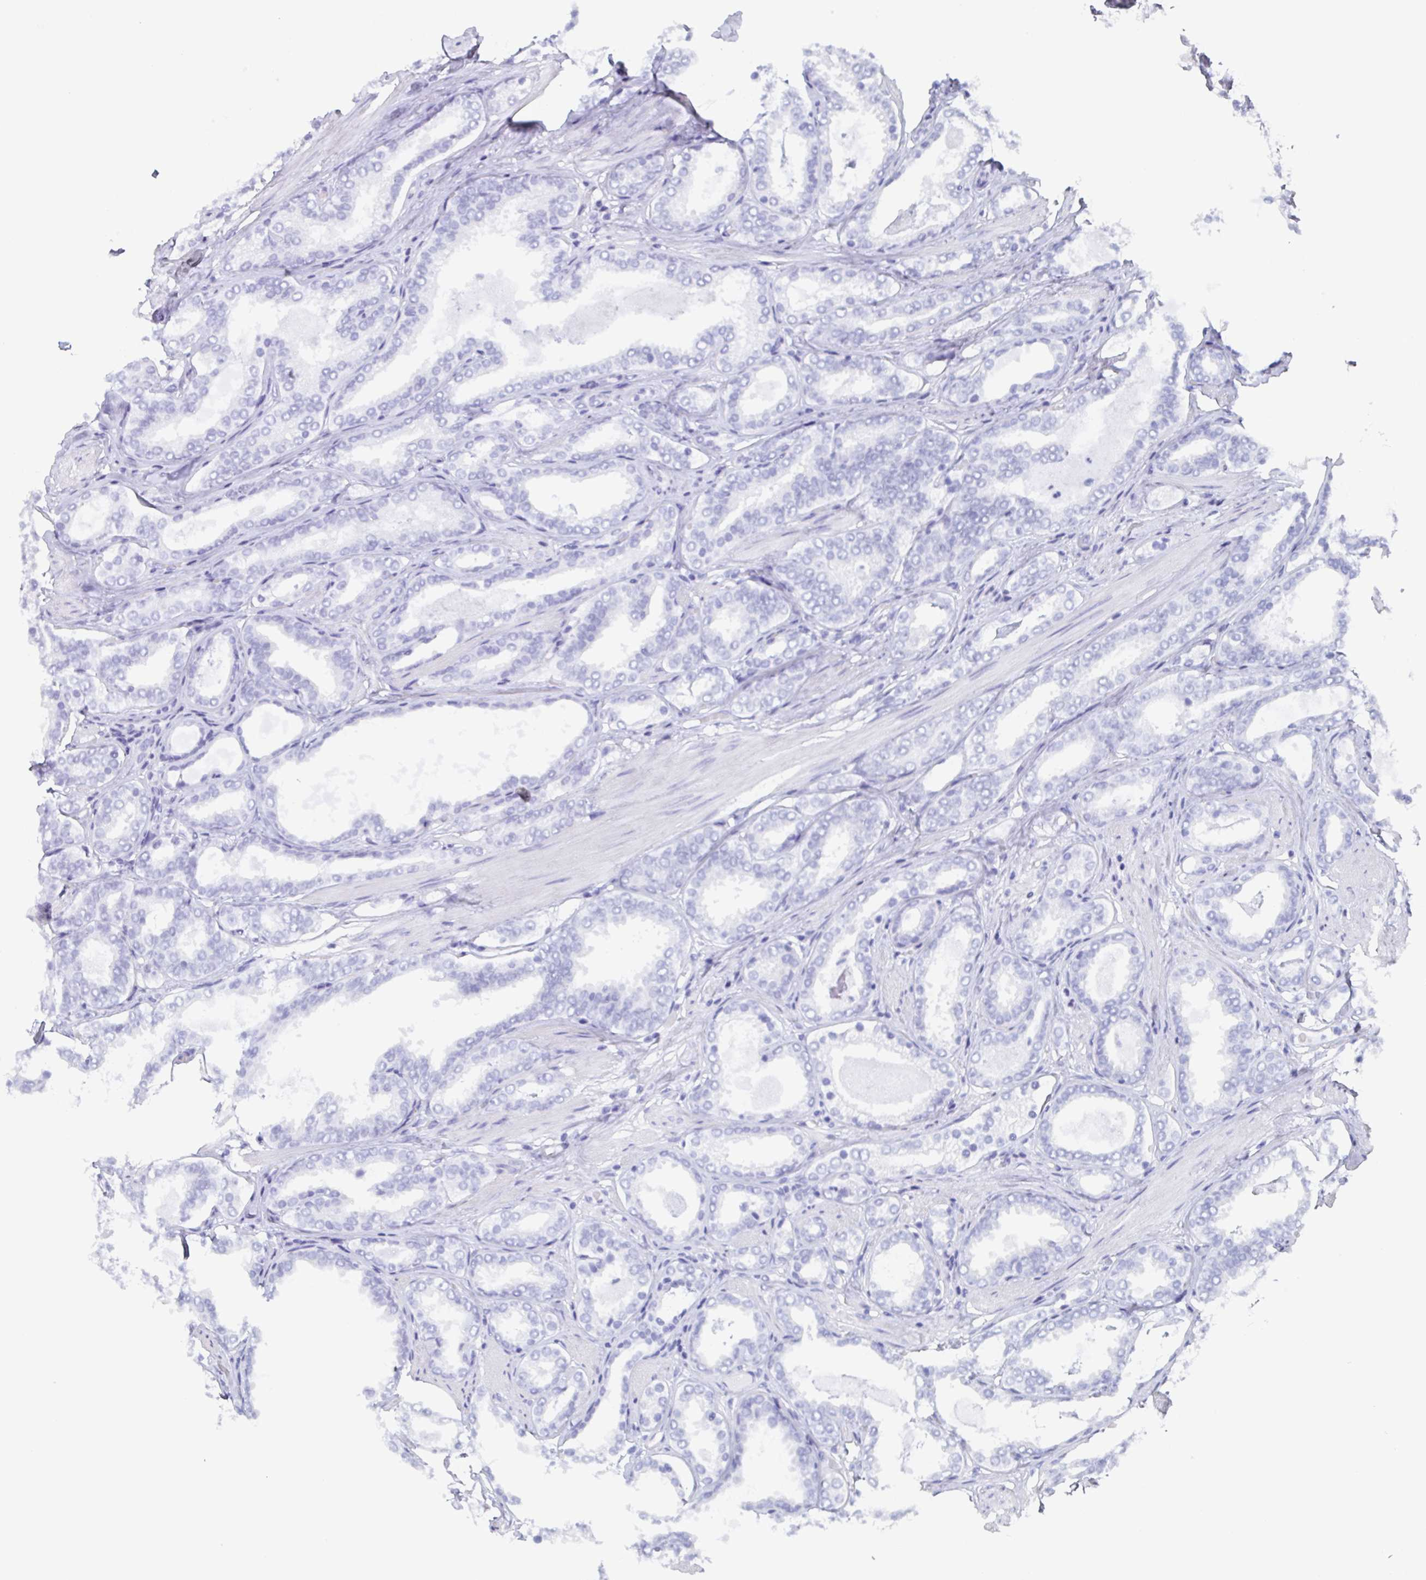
{"staining": {"intensity": "negative", "quantity": "none", "location": "none"}, "tissue": "prostate cancer", "cell_type": "Tumor cells", "image_type": "cancer", "snomed": [{"axis": "morphology", "description": "Adenocarcinoma, High grade"}, {"axis": "topography", "description": "Prostate"}], "caption": "This photomicrograph is of prostate cancer (adenocarcinoma (high-grade)) stained with IHC to label a protein in brown with the nuclei are counter-stained blue. There is no positivity in tumor cells.", "gene": "AGFG2", "patient": {"sex": "male", "age": 63}}